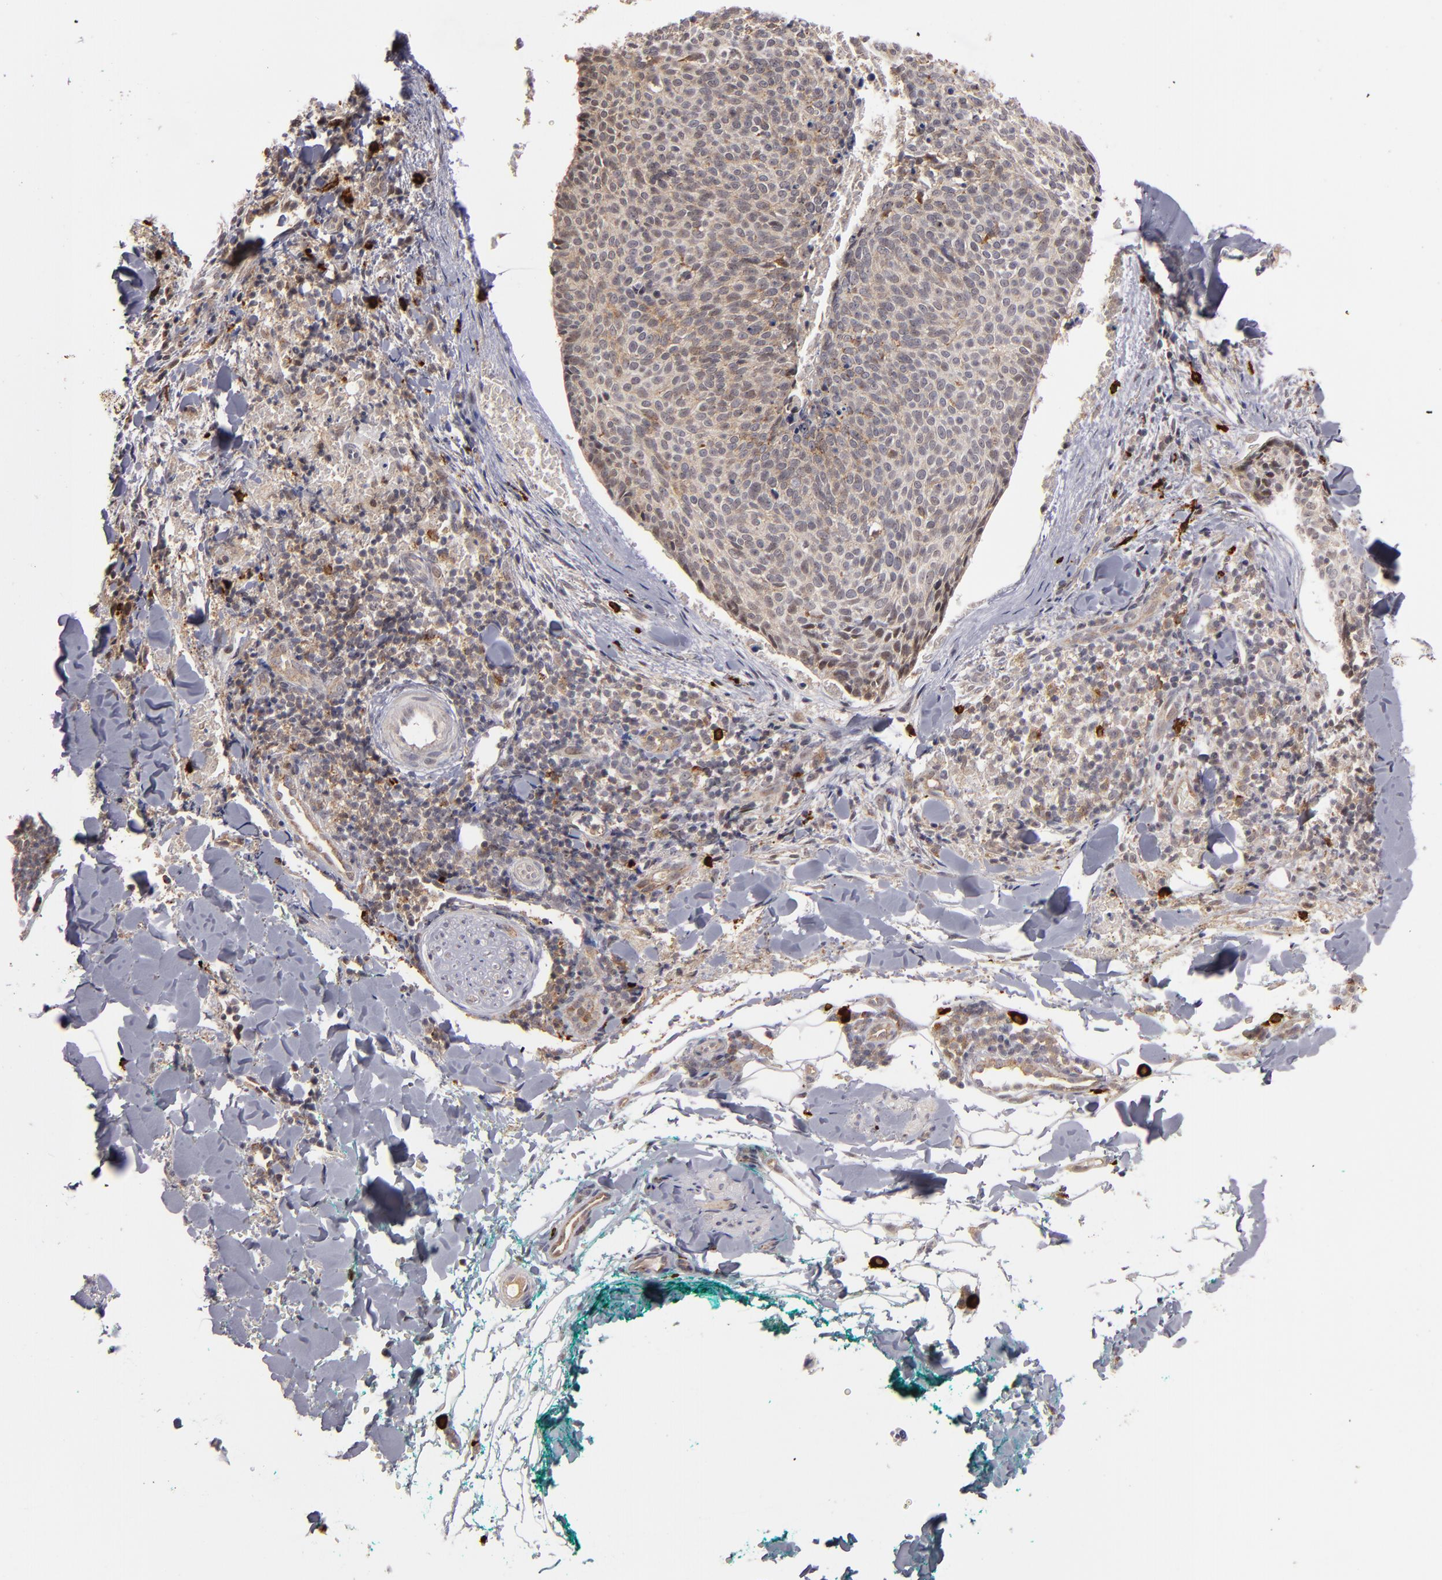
{"staining": {"intensity": "moderate", "quantity": ">75%", "location": "cytoplasmic/membranous,nuclear"}, "tissue": "skin cancer", "cell_type": "Tumor cells", "image_type": "cancer", "snomed": [{"axis": "morphology", "description": "Normal tissue, NOS"}, {"axis": "morphology", "description": "Basal cell carcinoma"}, {"axis": "topography", "description": "Skin"}], "caption": "The histopathology image shows a brown stain indicating the presence of a protein in the cytoplasmic/membranous and nuclear of tumor cells in skin basal cell carcinoma.", "gene": "STX3", "patient": {"sex": "female", "age": 57}}